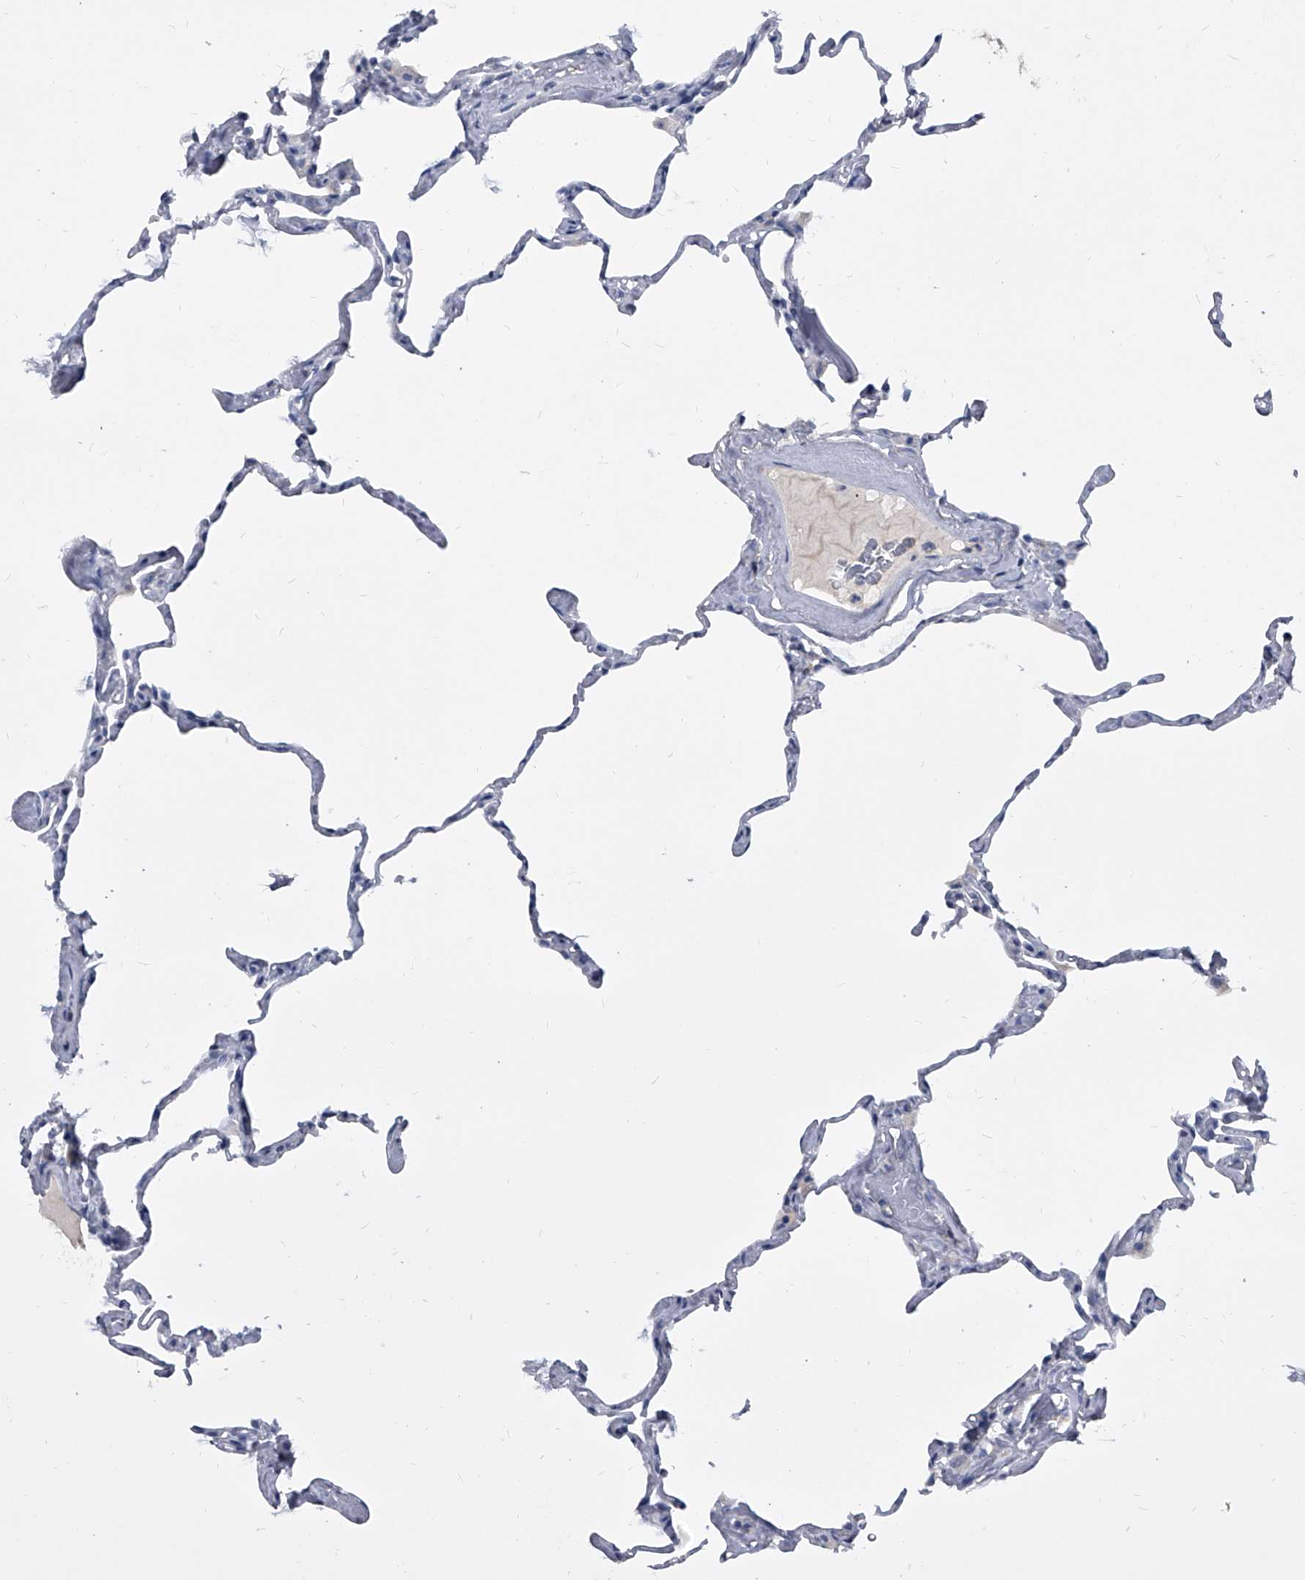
{"staining": {"intensity": "negative", "quantity": "none", "location": "none"}, "tissue": "lung", "cell_type": "Alveolar cells", "image_type": "normal", "snomed": [{"axis": "morphology", "description": "Normal tissue, NOS"}, {"axis": "topography", "description": "Lung"}], "caption": "This micrograph is of unremarkable lung stained with immunohistochemistry to label a protein in brown with the nuclei are counter-stained blue. There is no positivity in alveolar cells.", "gene": "BCAS1", "patient": {"sex": "male", "age": 65}}